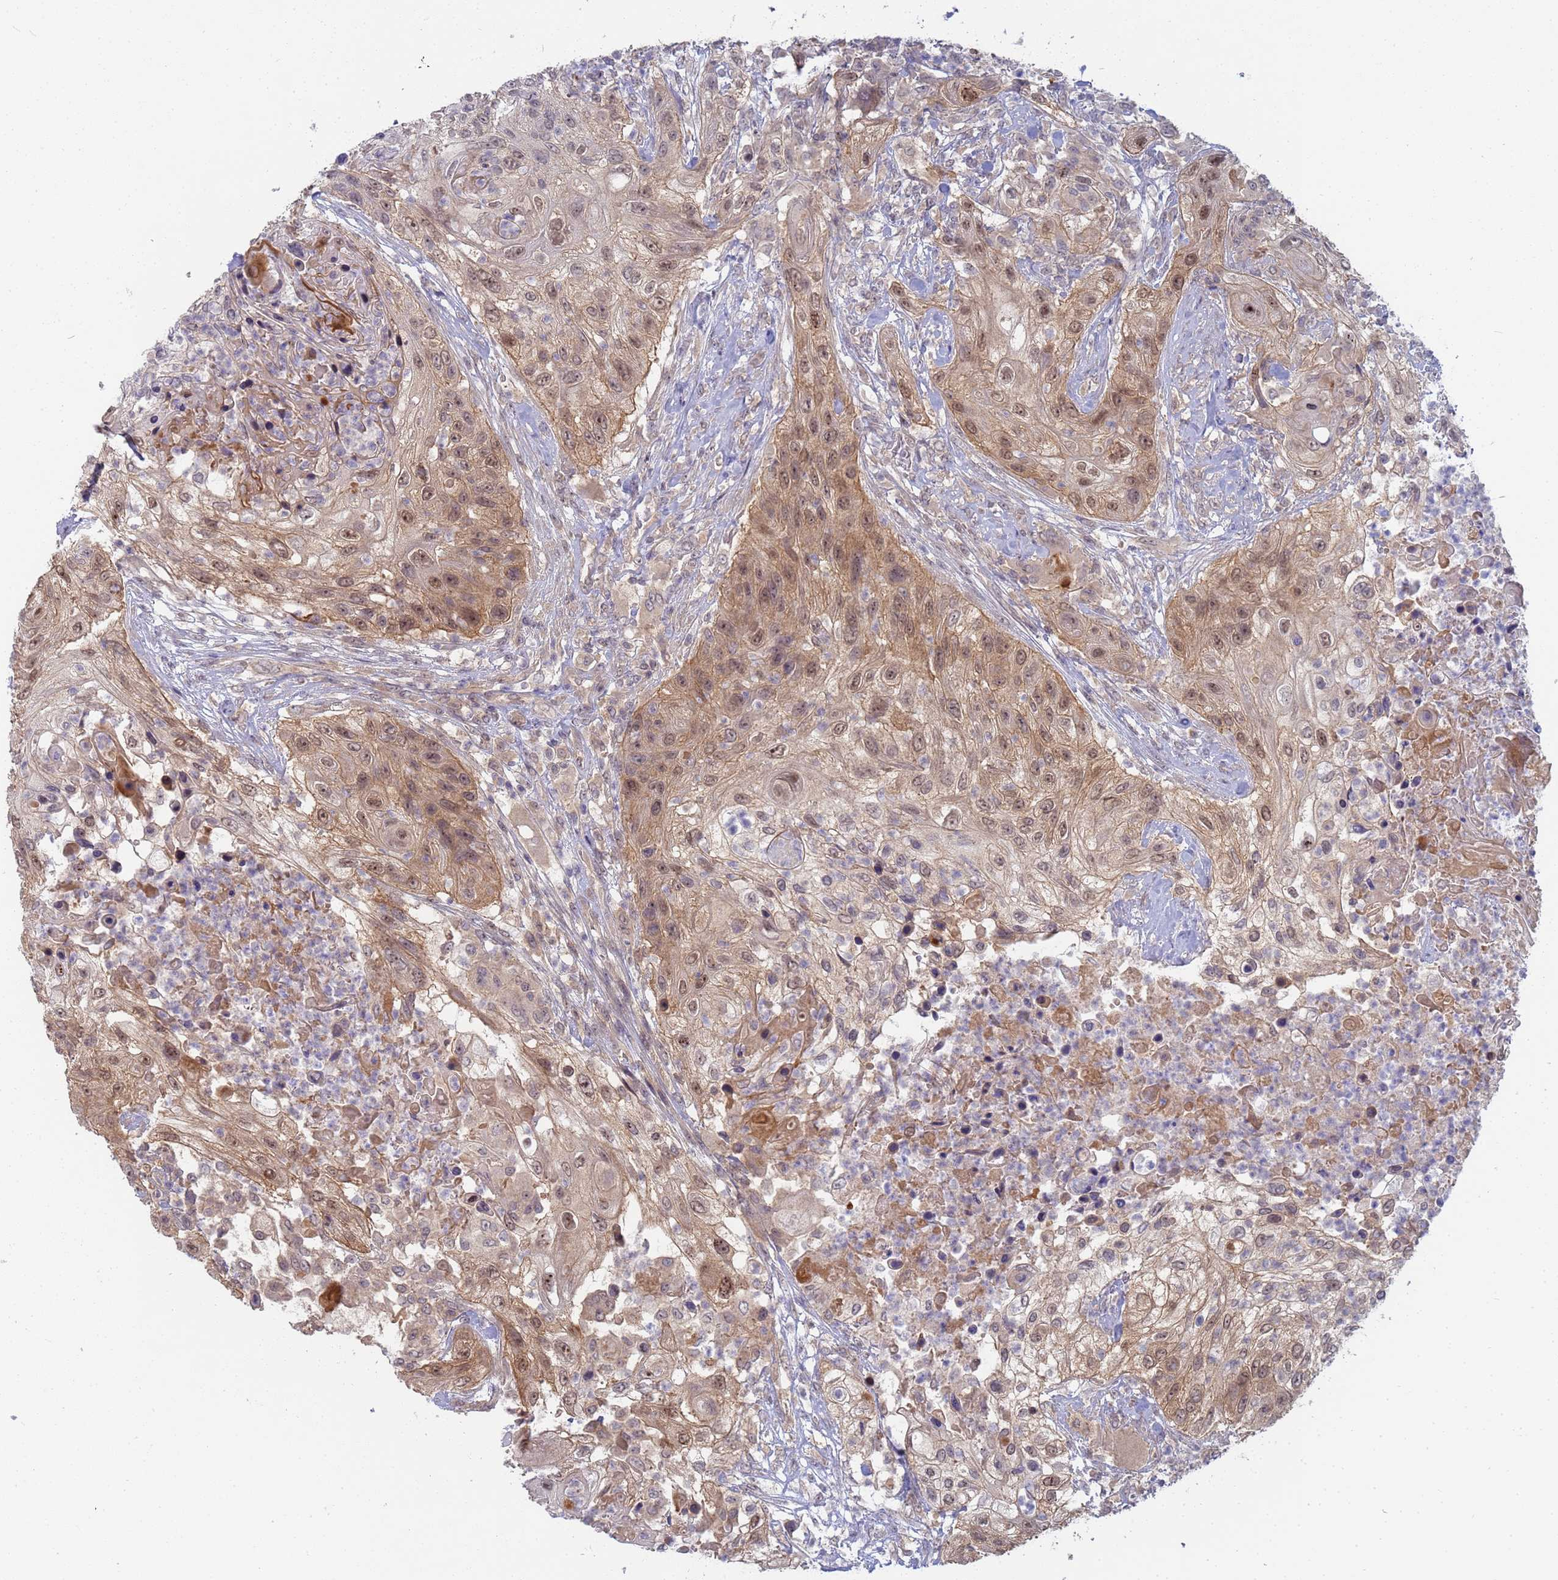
{"staining": {"intensity": "moderate", "quantity": ">75%", "location": "cytoplasmic/membranous,nuclear"}, "tissue": "urothelial cancer", "cell_type": "Tumor cells", "image_type": "cancer", "snomed": [{"axis": "morphology", "description": "Urothelial carcinoma, High grade"}, {"axis": "topography", "description": "Urinary bladder"}], "caption": "Protein analysis of urothelial cancer tissue displays moderate cytoplasmic/membranous and nuclear positivity in about >75% of tumor cells. The staining is performed using DAB (3,3'-diaminobenzidine) brown chromogen to label protein expression. The nuclei are counter-stained blue using hematoxylin.", "gene": "SHARPIN", "patient": {"sex": "female", "age": 60}}